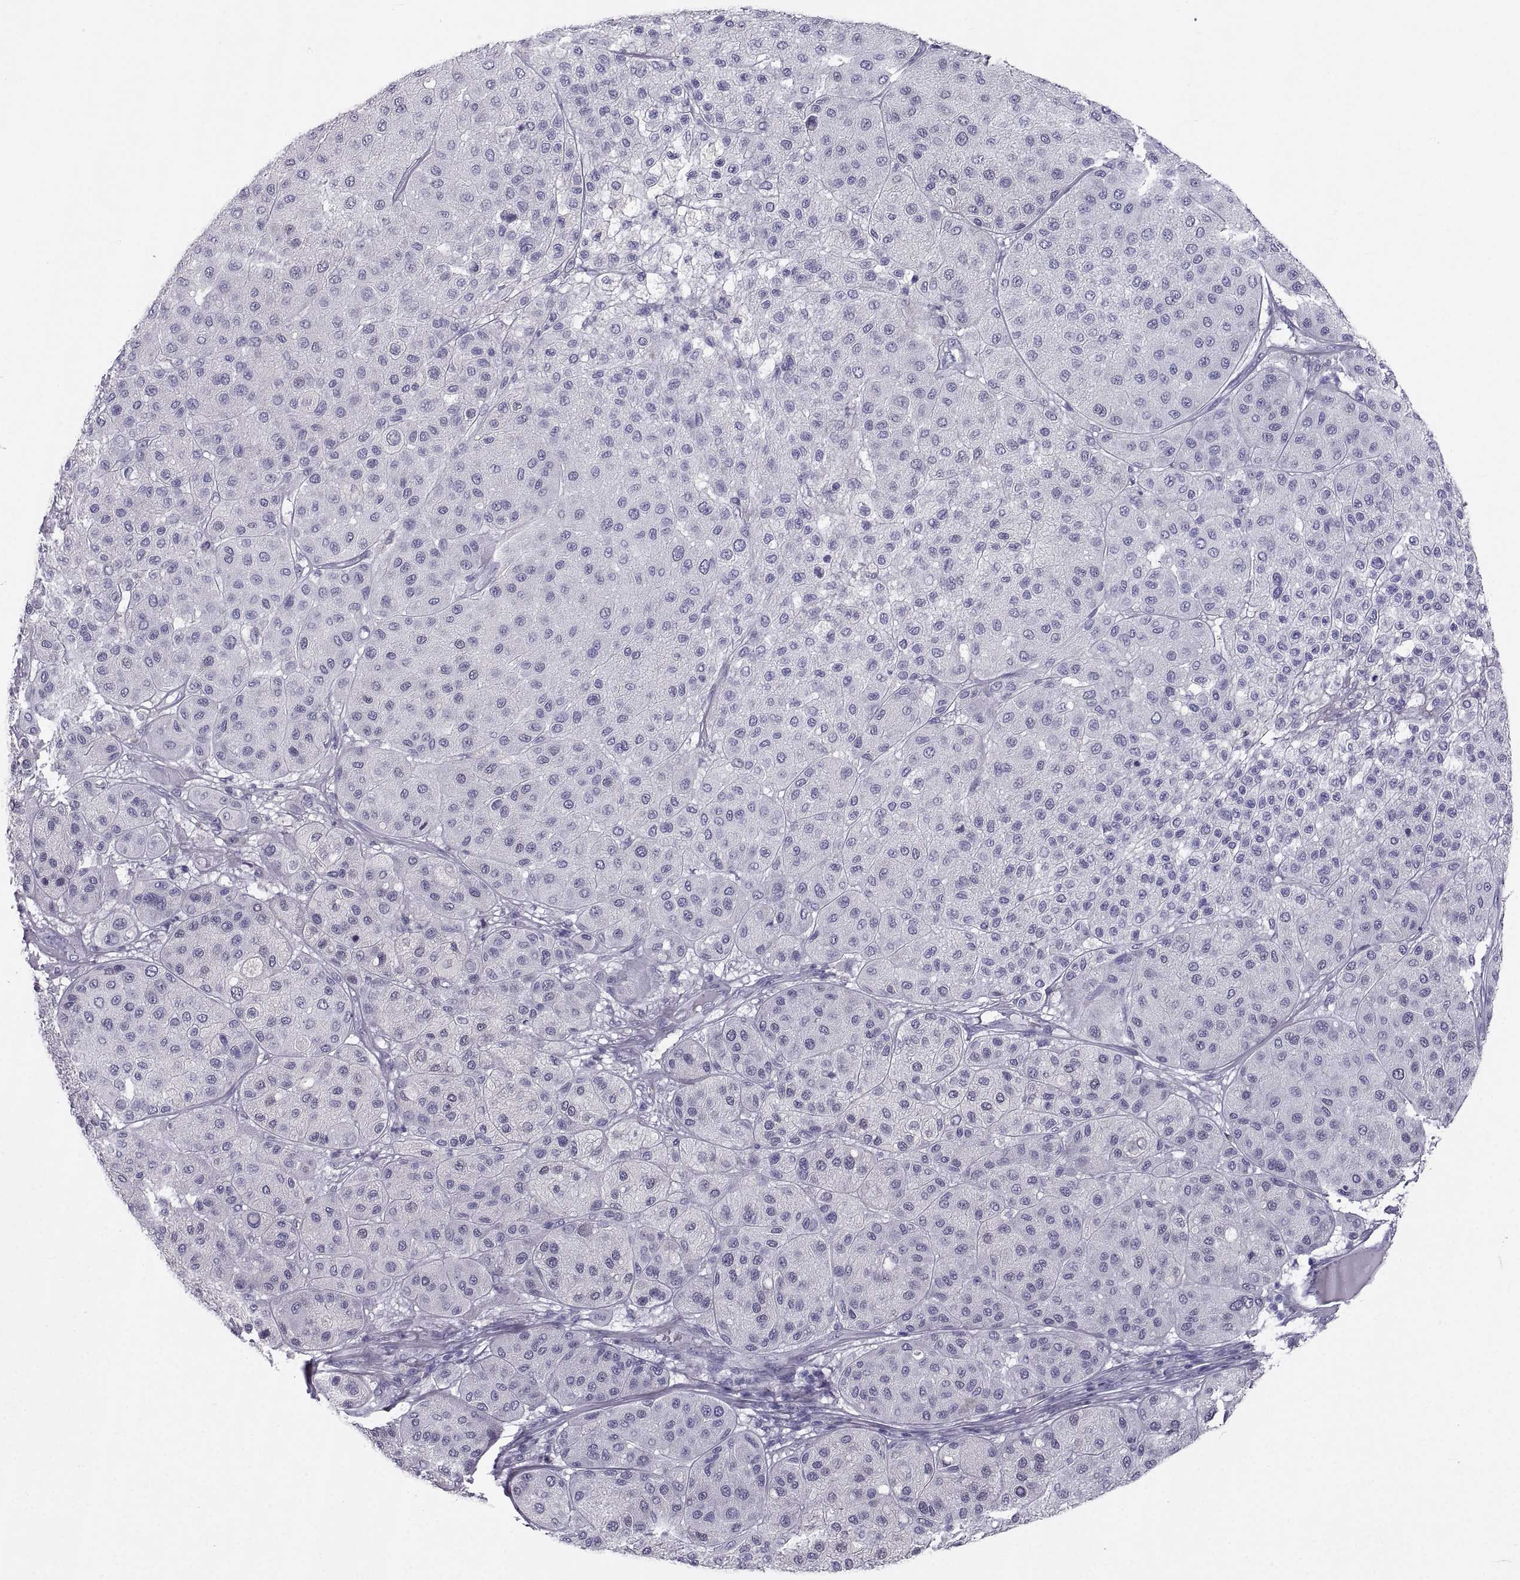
{"staining": {"intensity": "negative", "quantity": "none", "location": "none"}, "tissue": "melanoma", "cell_type": "Tumor cells", "image_type": "cancer", "snomed": [{"axis": "morphology", "description": "Malignant melanoma, Metastatic site"}, {"axis": "topography", "description": "Smooth muscle"}], "caption": "Immunohistochemistry (IHC) of human malignant melanoma (metastatic site) reveals no positivity in tumor cells. Nuclei are stained in blue.", "gene": "PCSK1N", "patient": {"sex": "male", "age": 41}}